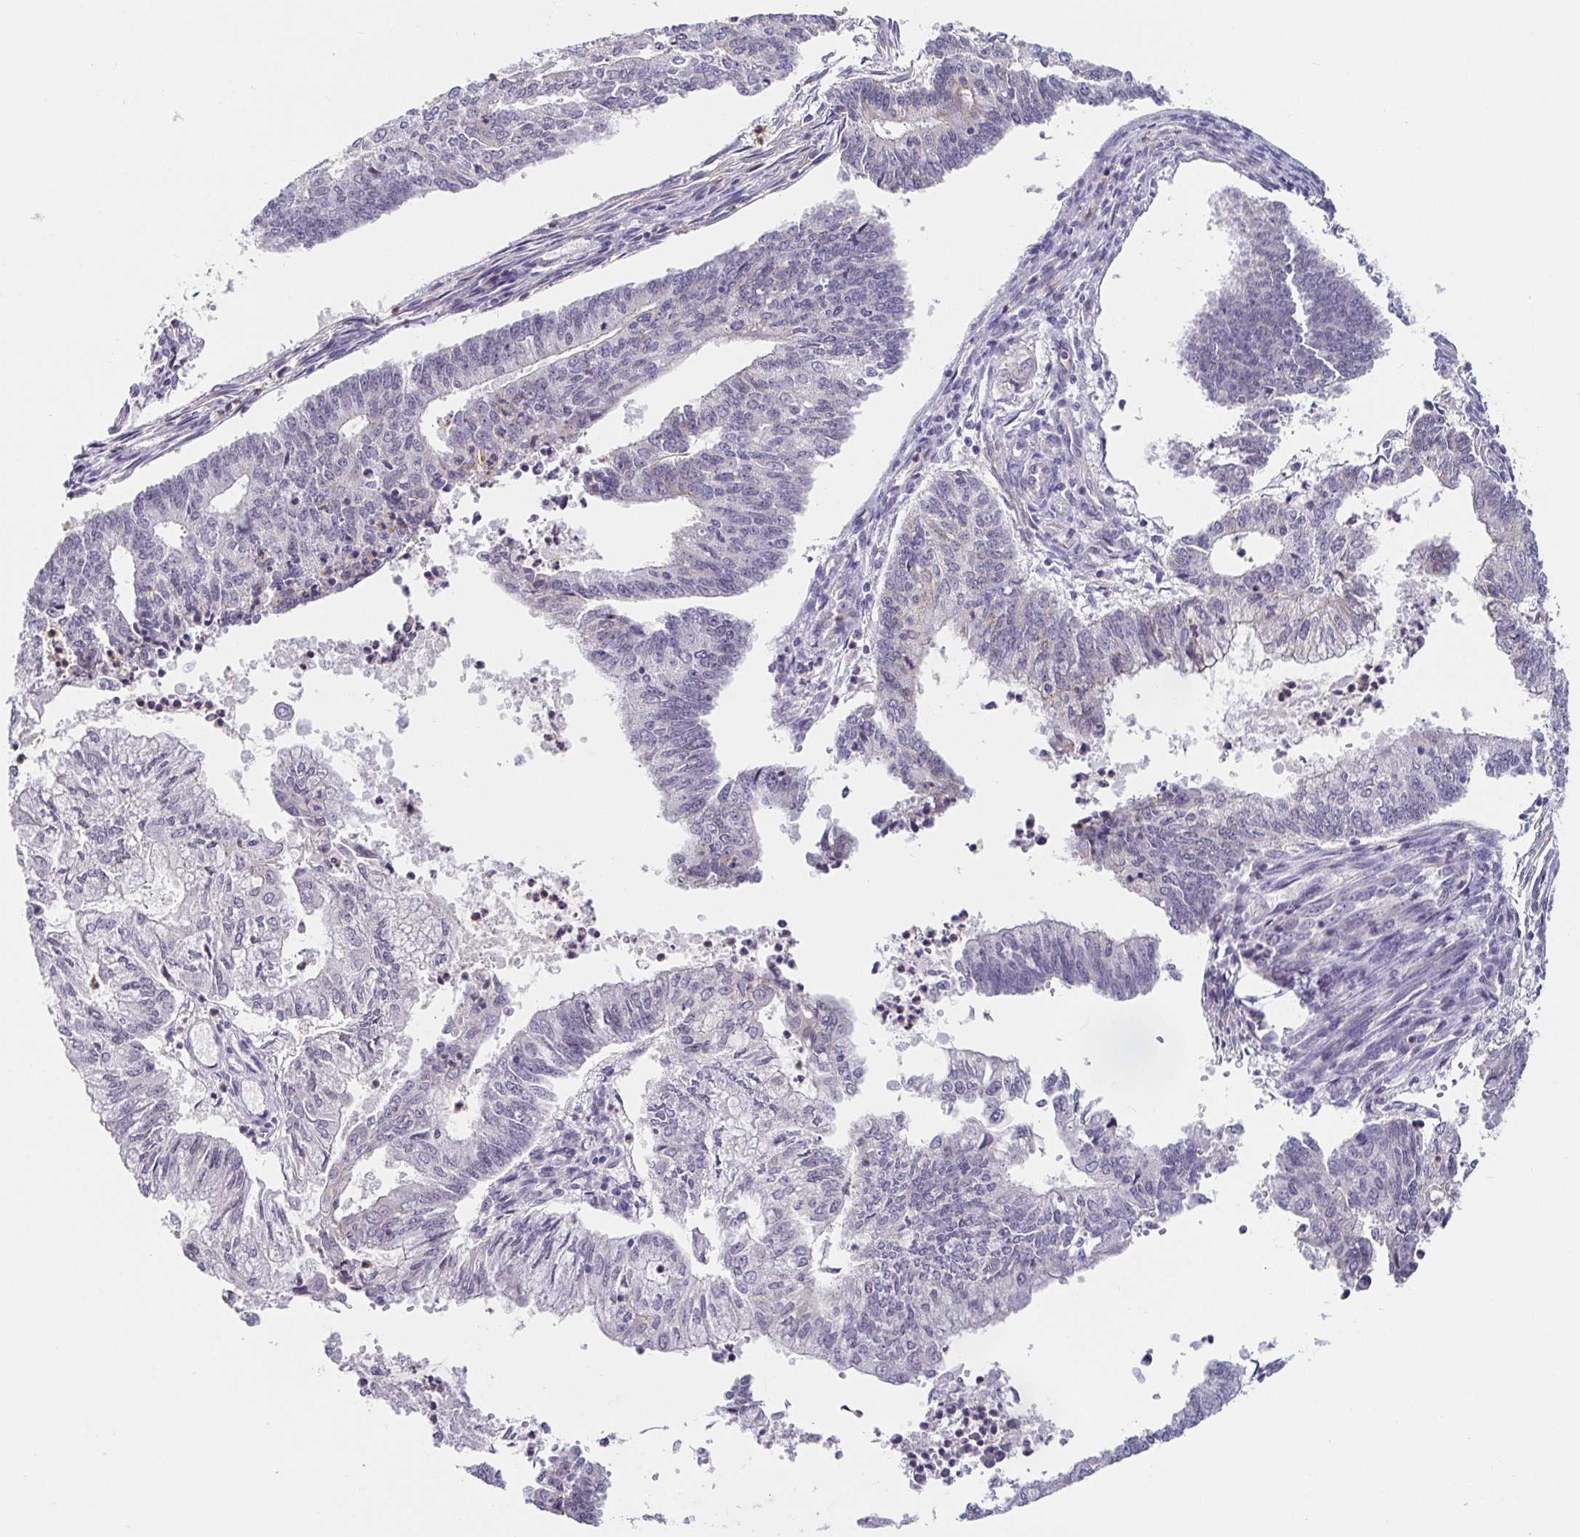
{"staining": {"intensity": "negative", "quantity": "none", "location": "none"}, "tissue": "endometrial cancer", "cell_type": "Tumor cells", "image_type": "cancer", "snomed": [{"axis": "morphology", "description": "Adenocarcinoma, NOS"}, {"axis": "topography", "description": "Endometrium"}], "caption": "Tumor cells are negative for protein expression in human endometrial cancer.", "gene": "PIWIL3", "patient": {"sex": "female", "age": 61}}